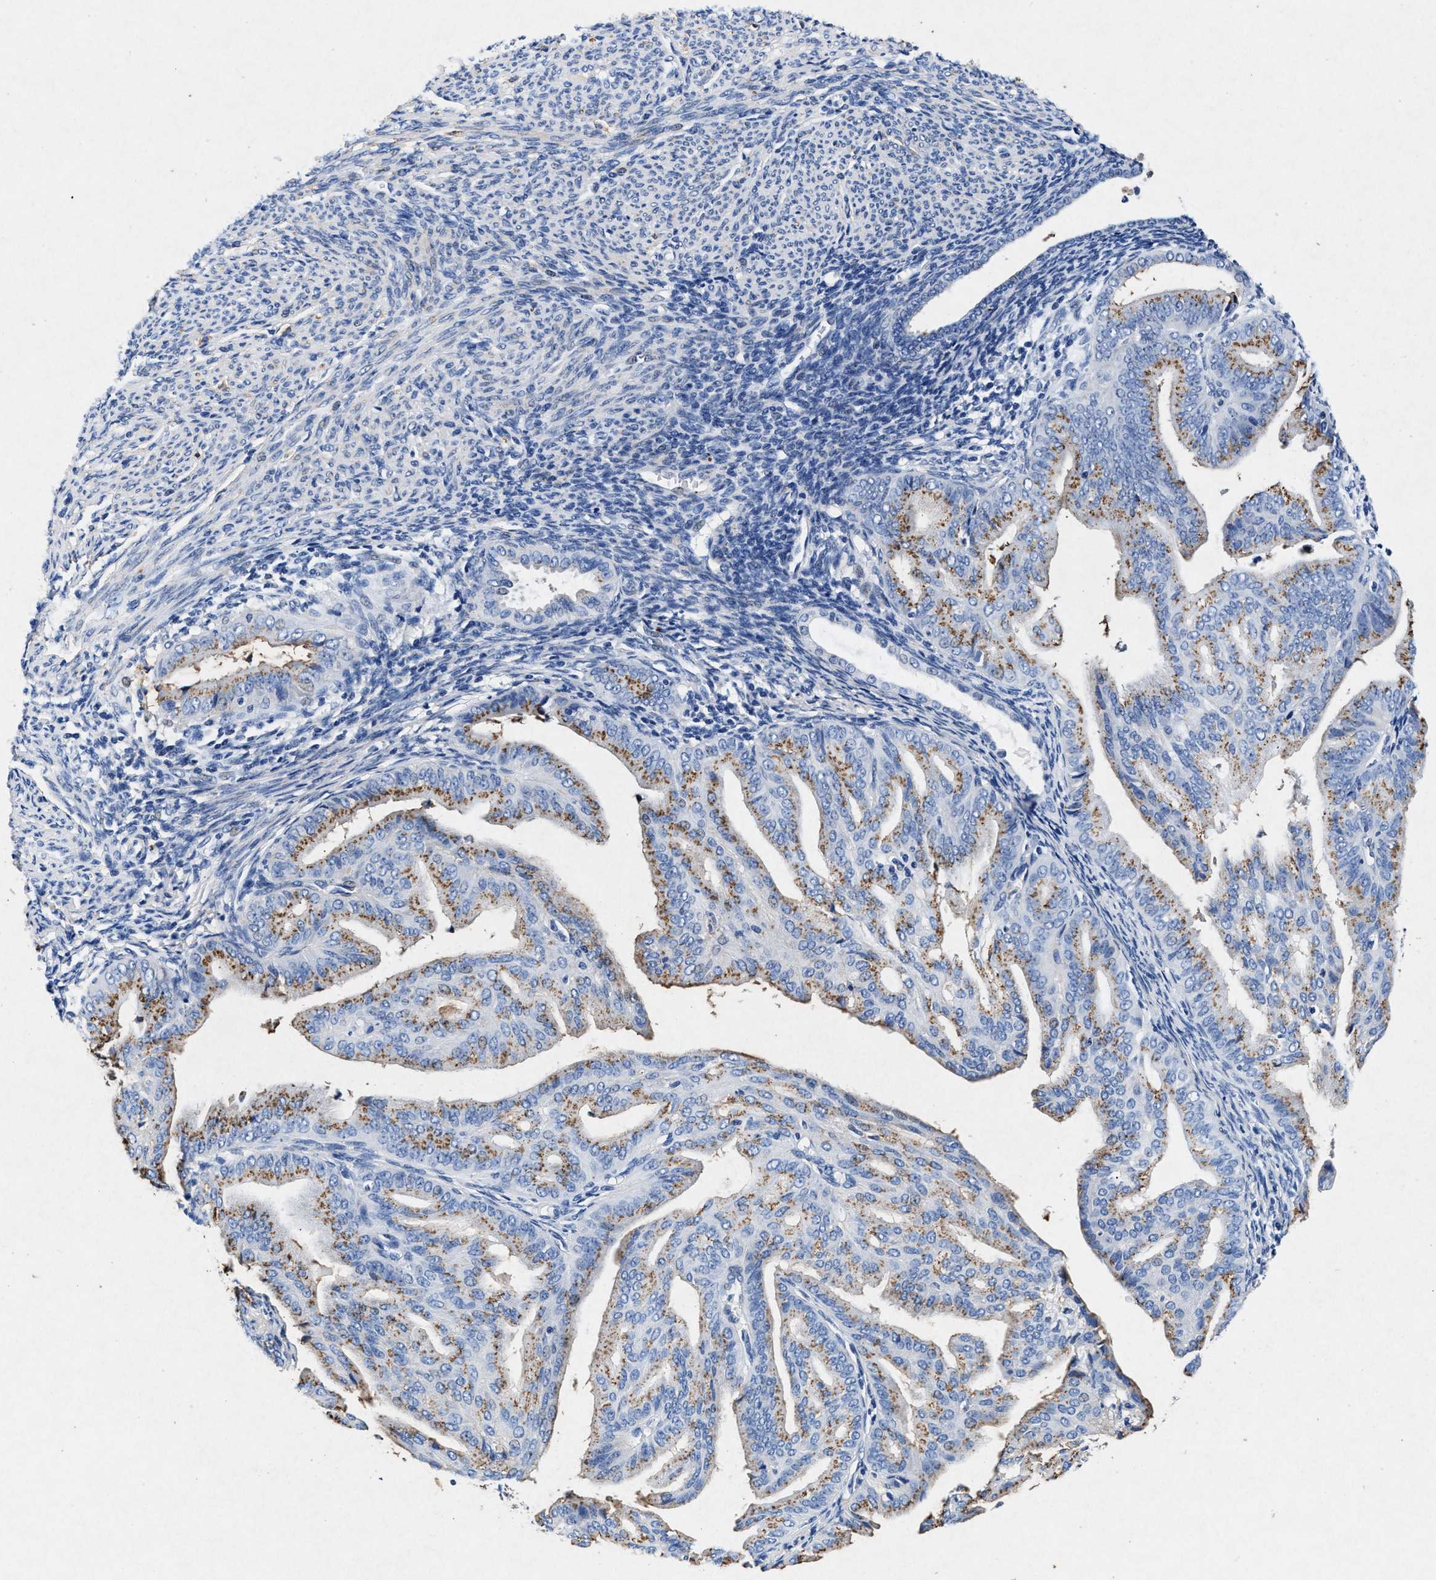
{"staining": {"intensity": "moderate", "quantity": ">75%", "location": "cytoplasmic/membranous"}, "tissue": "endometrial cancer", "cell_type": "Tumor cells", "image_type": "cancer", "snomed": [{"axis": "morphology", "description": "Adenocarcinoma, NOS"}, {"axis": "topography", "description": "Endometrium"}], "caption": "An image of endometrial cancer stained for a protein demonstrates moderate cytoplasmic/membranous brown staining in tumor cells.", "gene": "MAP6", "patient": {"sex": "female", "age": 58}}